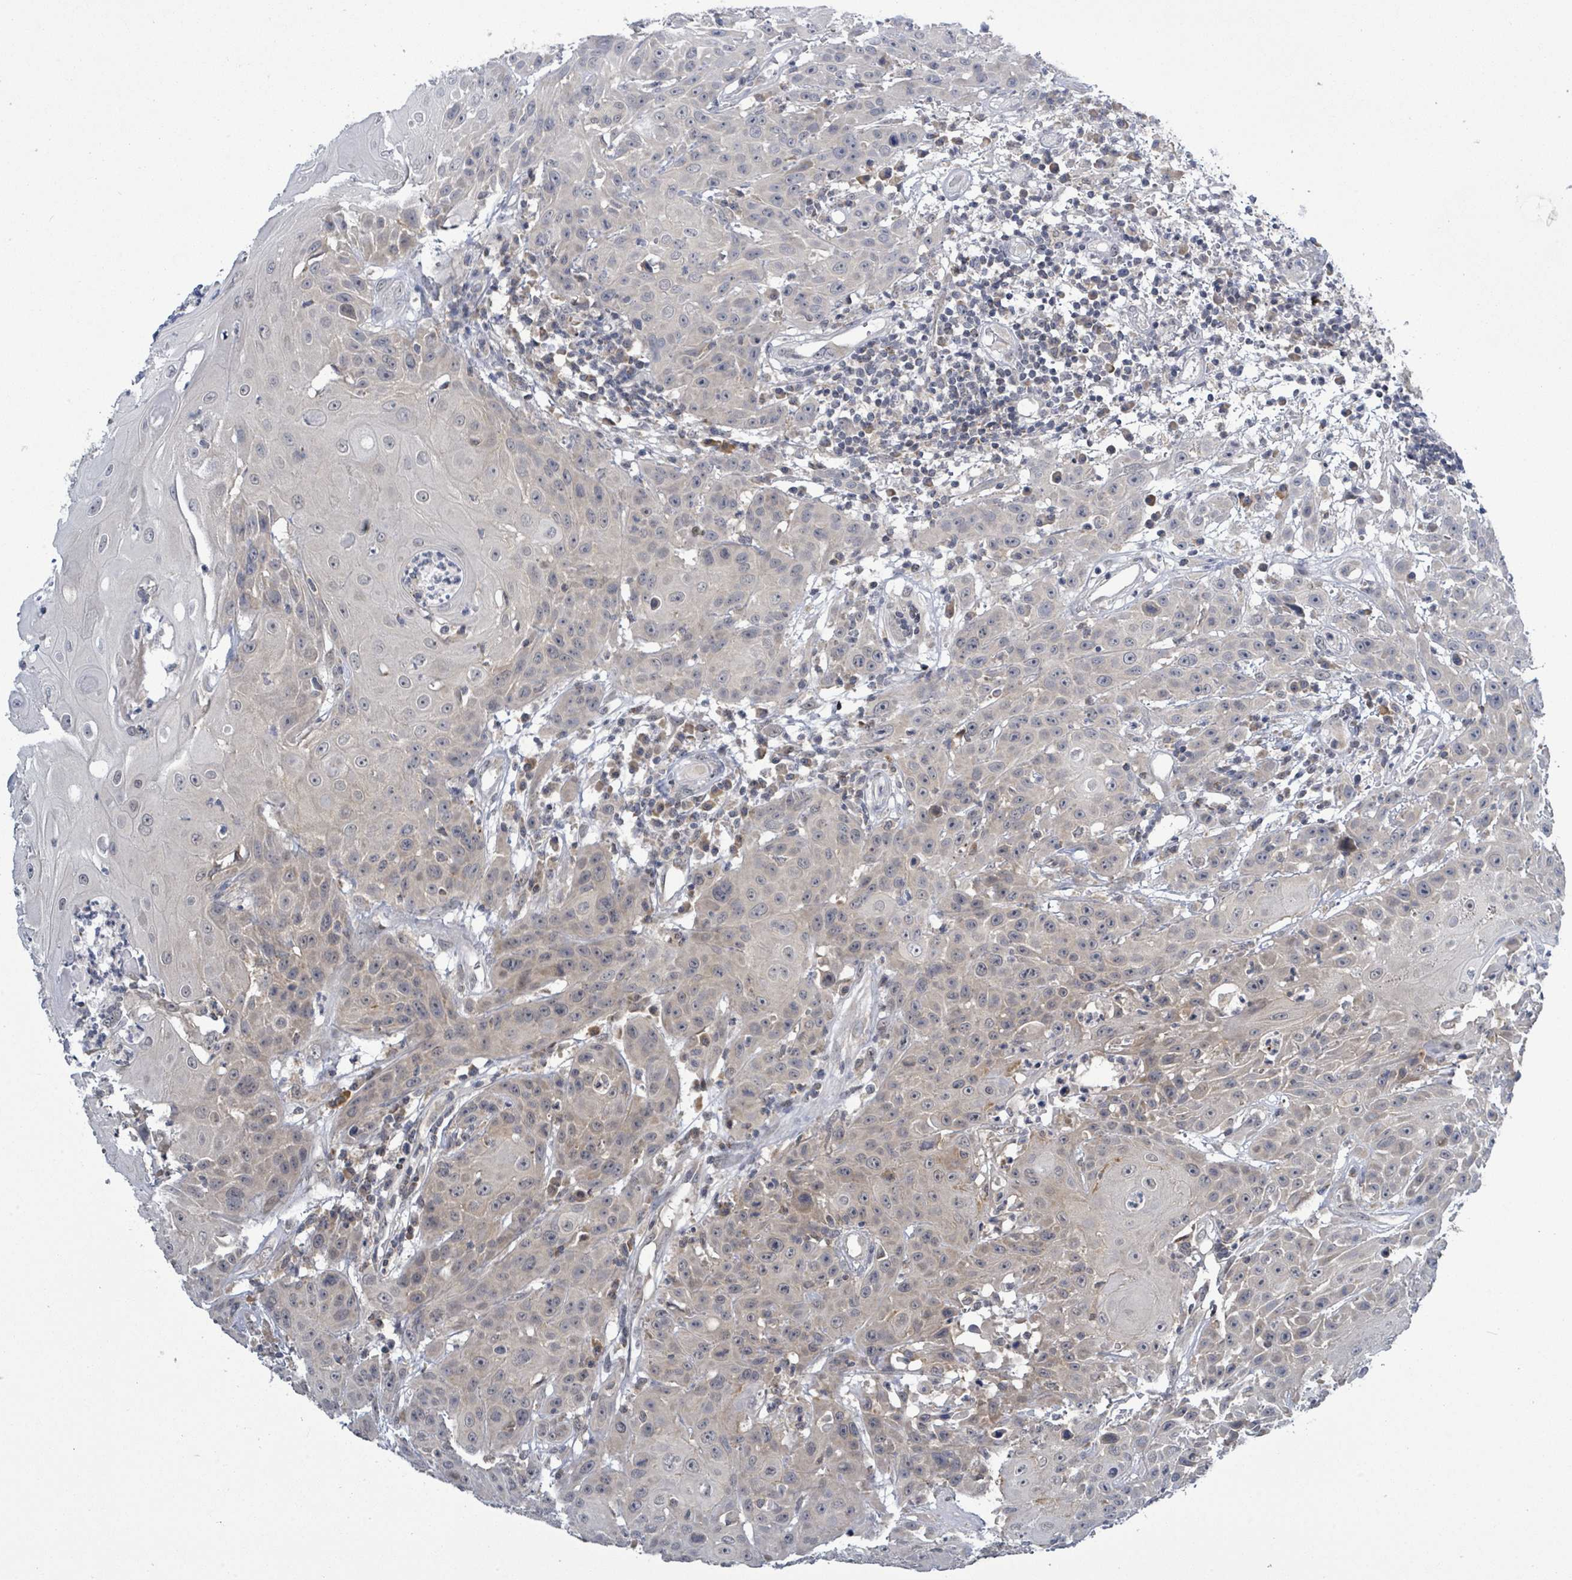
{"staining": {"intensity": "moderate", "quantity": "25%-75%", "location": "cytoplasmic/membranous"}, "tissue": "head and neck cancer", "cell_type": "Tumor cells", "image_type": "cancer", "snomed": [{"axis": "morphology", "description": "Squamous cell carcinoma, NOS"}, {"axis": "topography", "description": "Skin"}, {"axis": "topography", "description": "Head-Neck"}], "caption": "Head and neck cancer was stained to show a protein in brown. There is medium levels of moderate cytoplasmic/membranous expression in approximately 25%-75% of tumor cells. (Brightfield microscopy of DAB IHC at high magnification).", "gene": "COQ10B", "patient": {"sex": "male", "age": 80}}